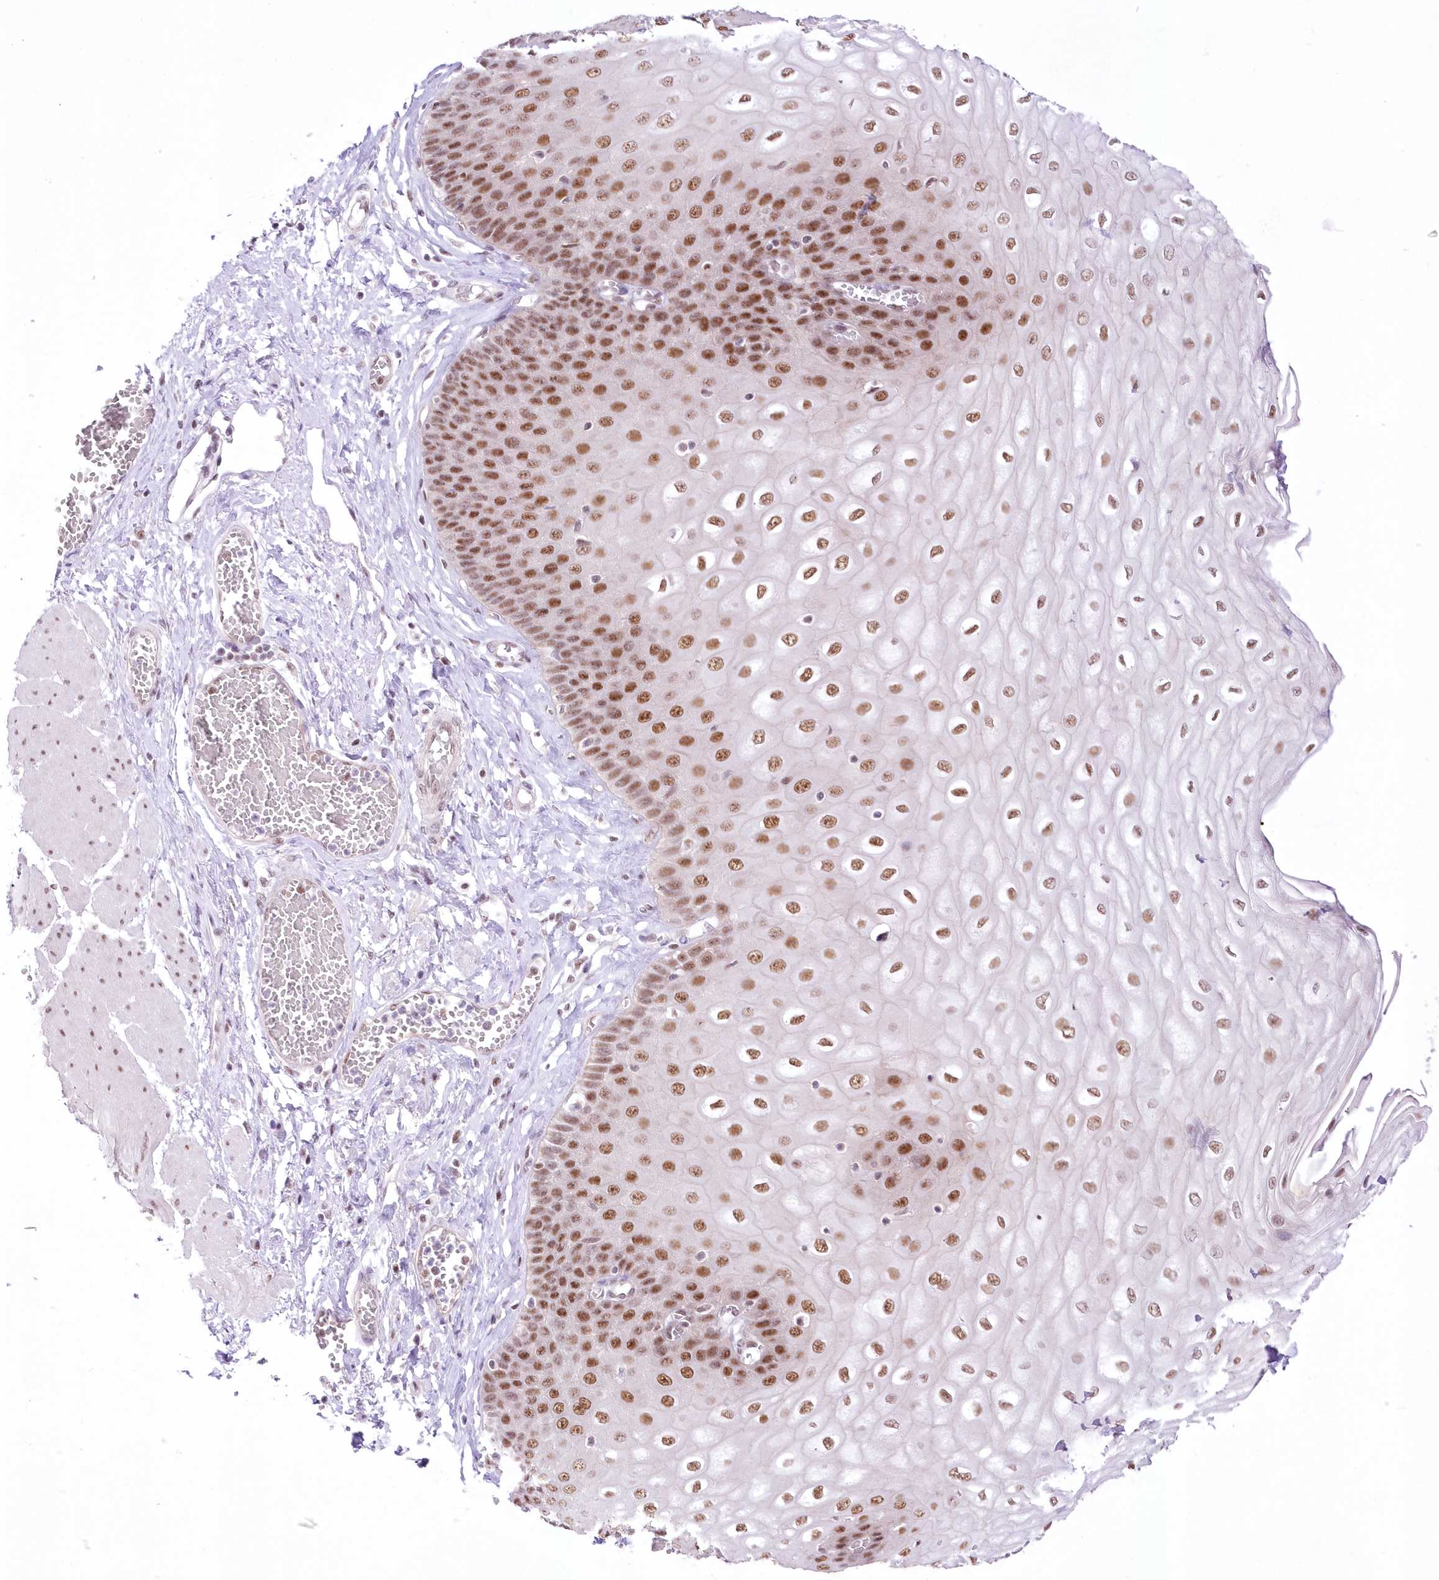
{"staining": {"intensity": "strong", "quantity": ">75%", "location": "nuclear"}, "tissue": "esophagus", "cell_type": "Squamous epithelial cells", "image_type": "normal", "snomed": [{"axis": "morphology", "description": "Normal tissue, NOS"}, {"axis": "topography", "description": "Esophagus"}], "caption": "The immunohistochemical stain shows strong nuclear expression in squamous epithelial cells of normal esophagus. The staining was performed using DAB (3,3'-diaminobenzidine) to visualize the protein expression in brown, while the nuclei were stained in blue with hematoxylin (Magnification: 20x).", "gene": "NSUN2", "patient": {"sex": "male", "age": 60}}